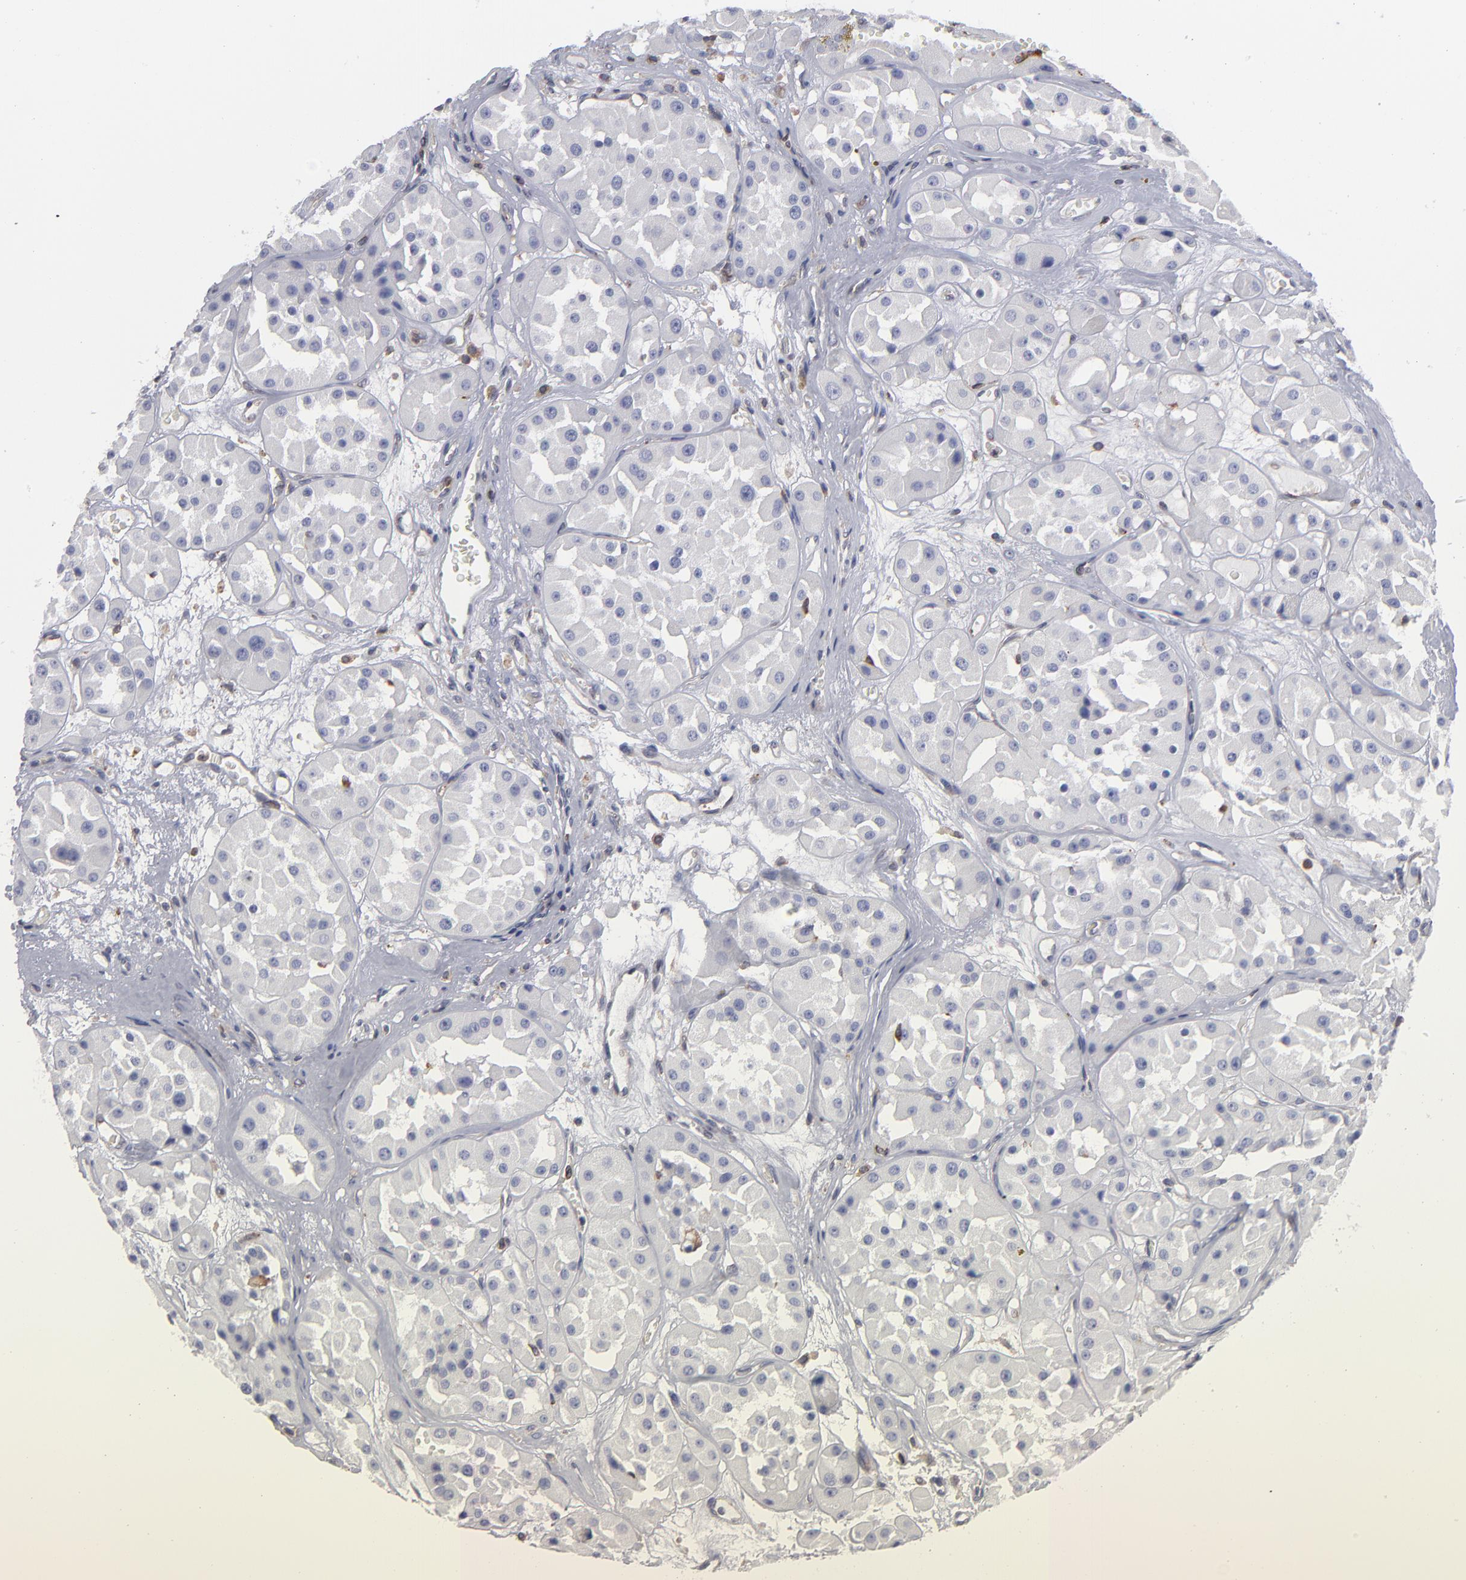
{"staining": {"intensity": "negative", "quantity": "none", "location": "none"}, "tissue": "renal cancer", "cell_type": "Tumor cells", "image_type": "cancer", "snomed": [{"axis": "morphology", "description": "Adenocarcinoma, uncertain malignant potential"}, {"axis": "topography", "description": "Kidney"}], "caption": "DAB immunohistochemical staining of human renal cancer shows no significant positivity in tumor cells.", "gene": "TMX1", "patient": {"sex": "male", "age": 63}}